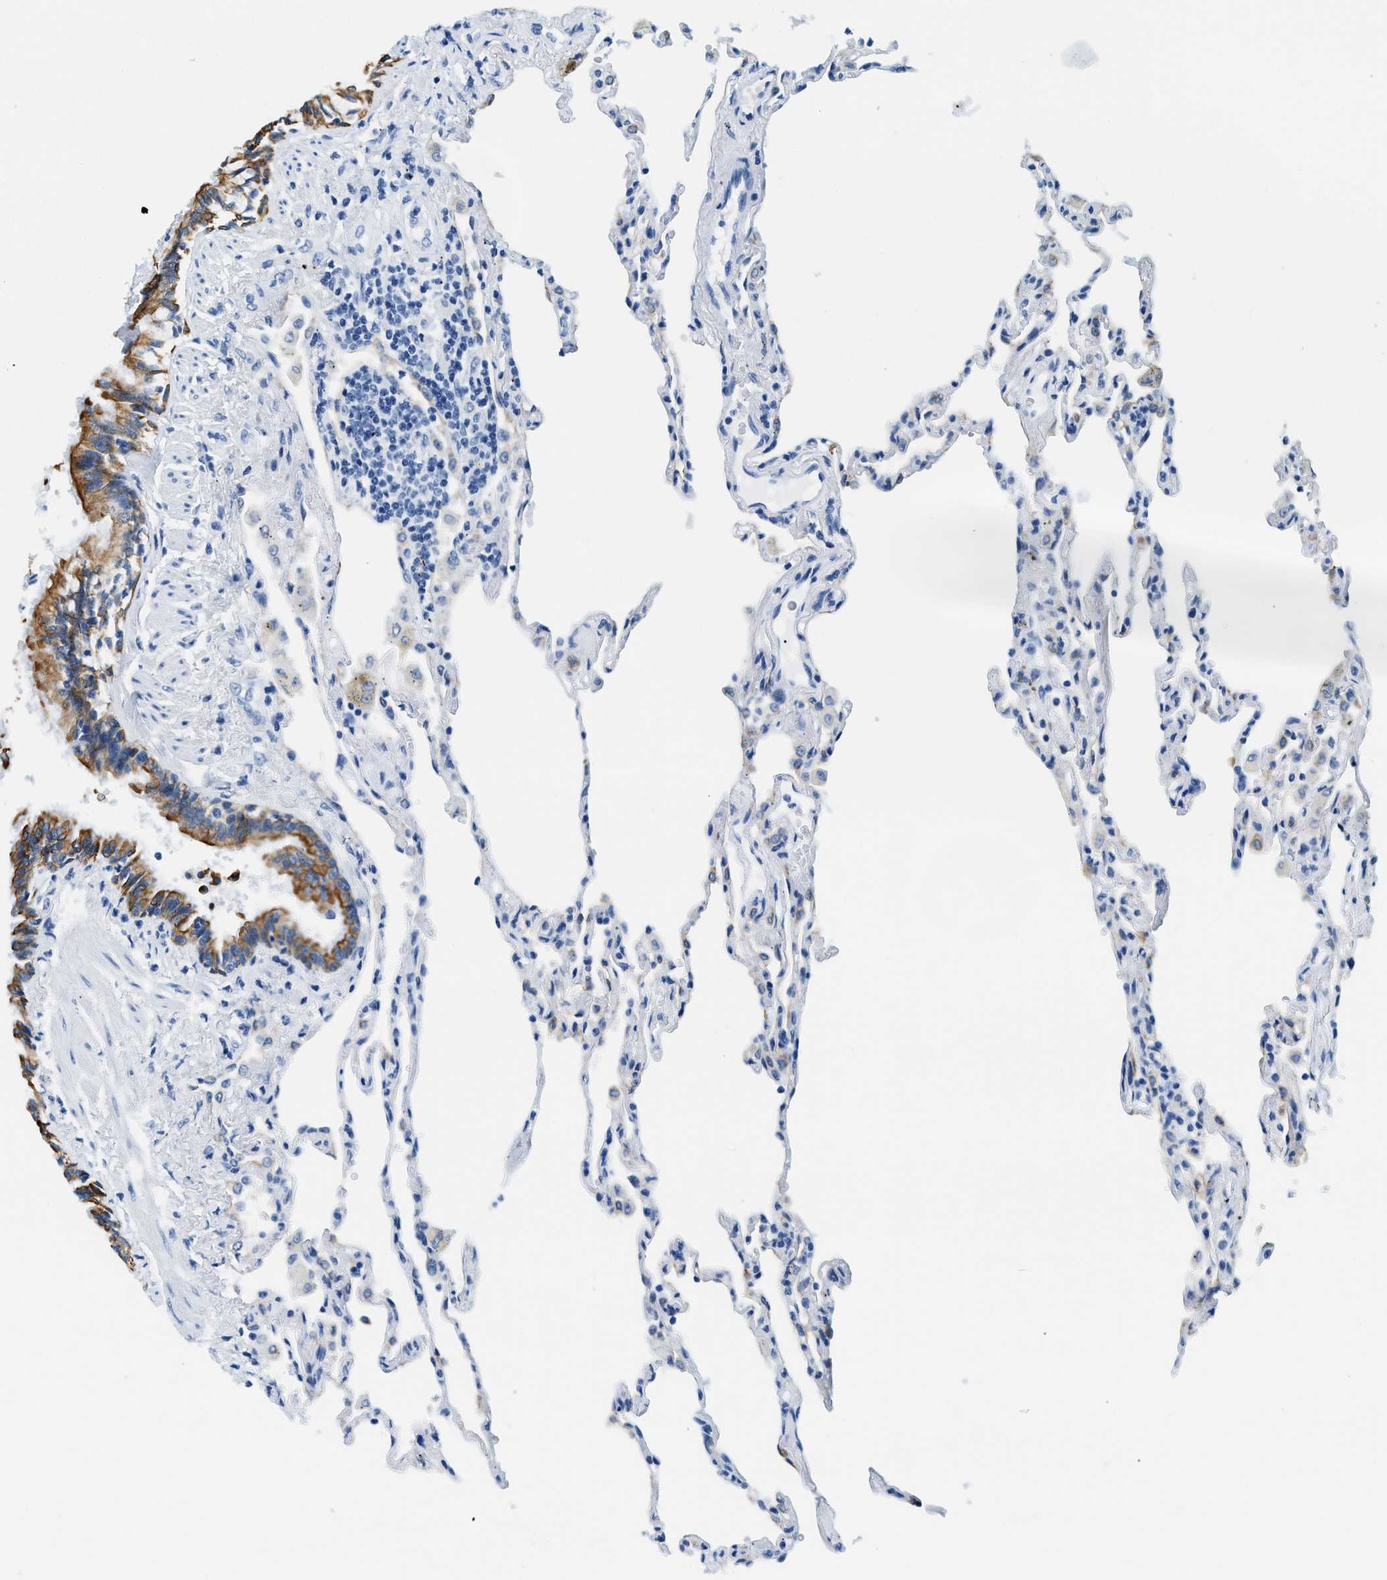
{"staining": {"intensity": "negative", "quantity": "none", "location": "none"}, "tissue": "lung", "cell_type": "Alveolar cells", "image_type": "normal", "snomed": [{"axis": "morphology", "description": "Normal tissue, NOS"}, {"axis": "topography", "description": "Lung"}], "caption": "IHC histopathology image of benign lung: lung stained with DAB demonstrates no significant protein positivity in alveolar cells. (Brightfield microscopy of DAB (3,3'-diaminobenzidine) immunohistochemistry (IHC) at high magnification).", "gene": "STXBP2", "patient": {"sex": "male", "age": 59}}